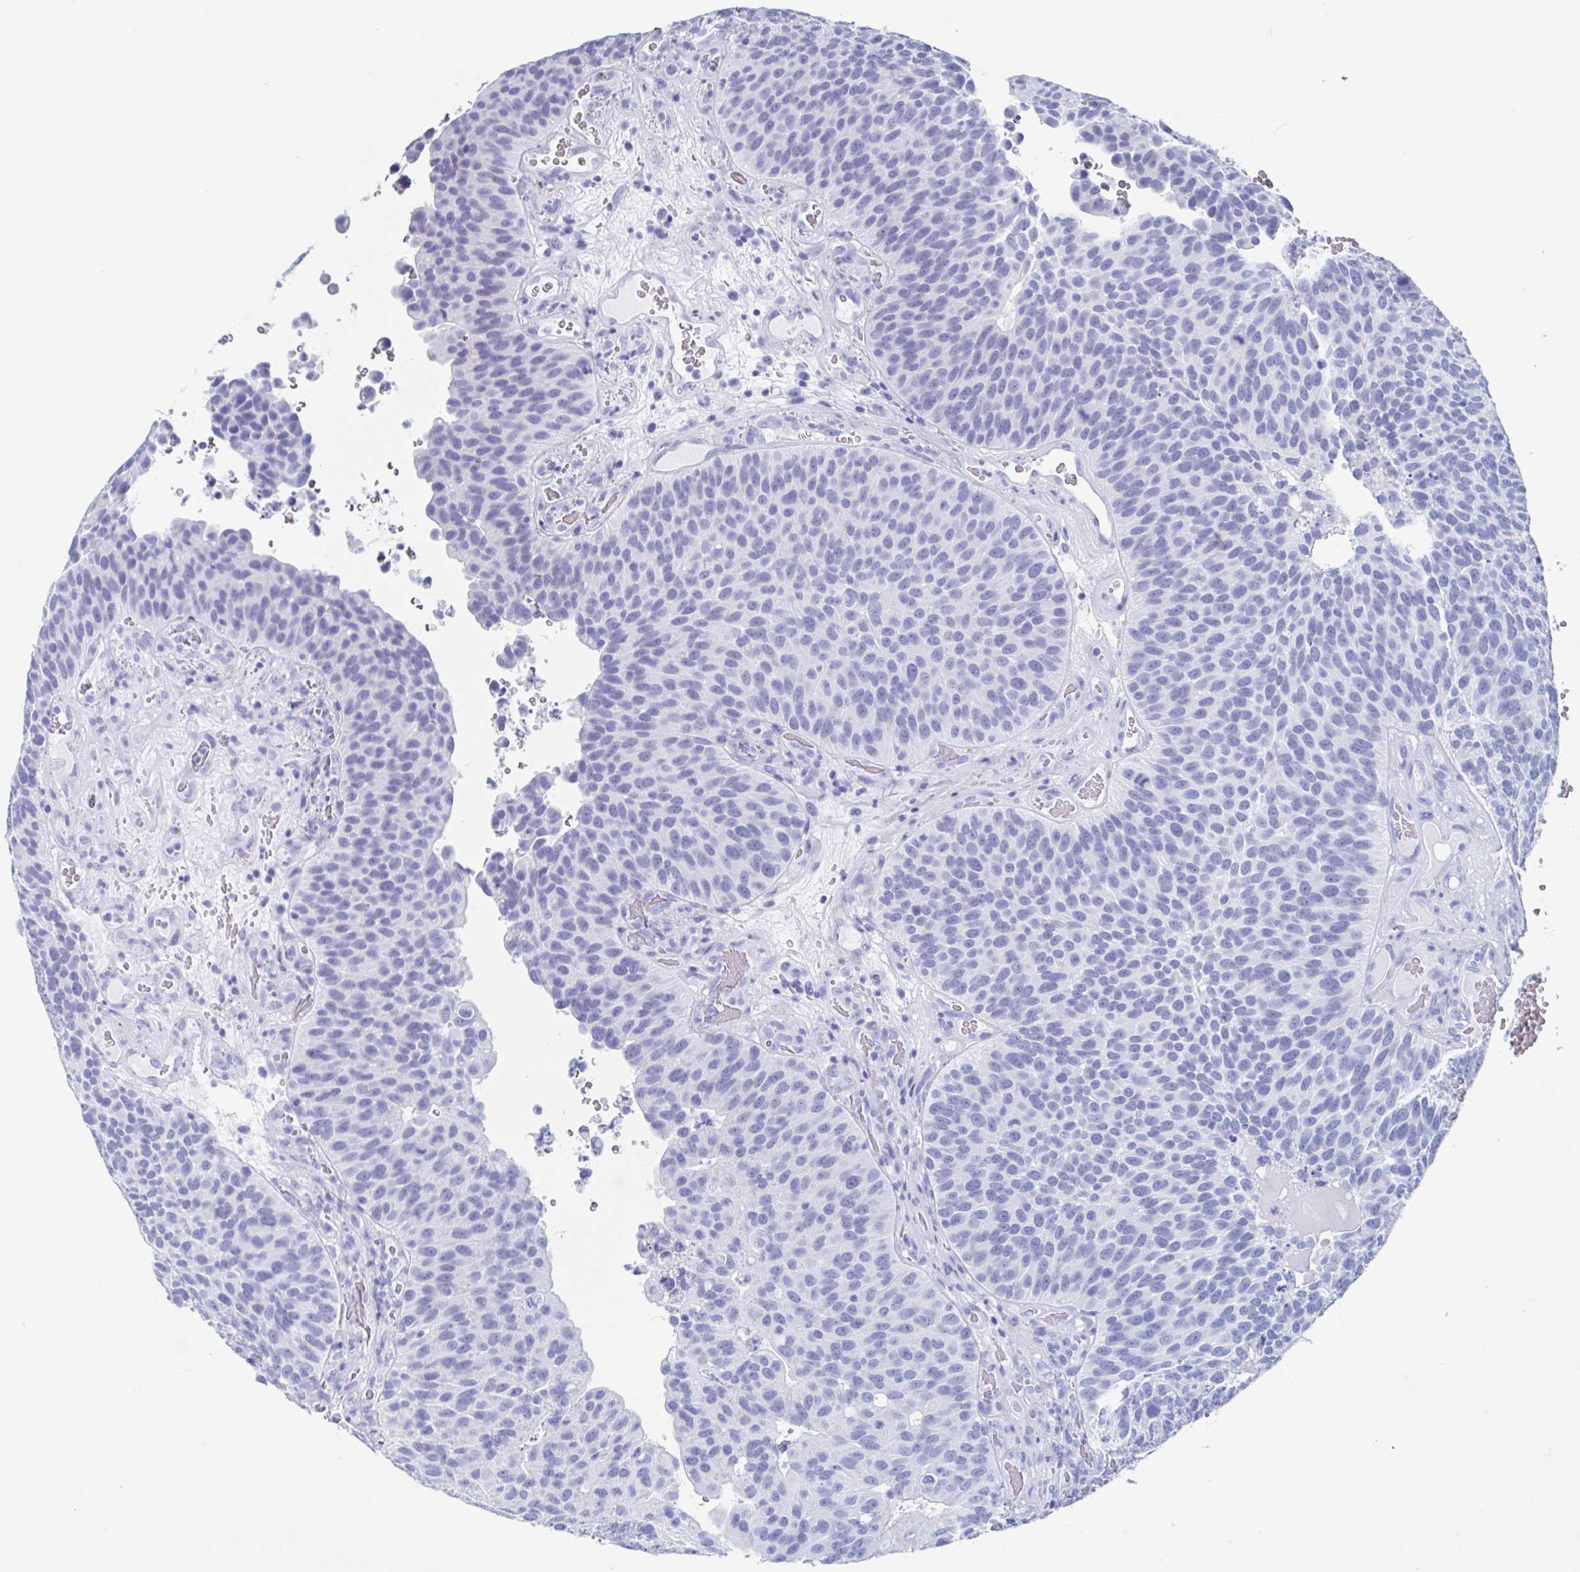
{"staining": {"intensity": "negative", "quantity": "none", "location": "none"}, "tissue": "urothelial cancer", "cell_type": "Tumor cells", "image_type": "cancer", "snomed": [{"axis": "morphology", "description": "Urothelial carcinoma, Low grade"}, {"axis": "topography", "description": "Urinary bladder"}], "caption": "An image of urothelial cancer stained for a protein exhibits no brown staining in tumor cells.", "gene": "C10orf53", "patient": {"sex": "male", "age": 76}}